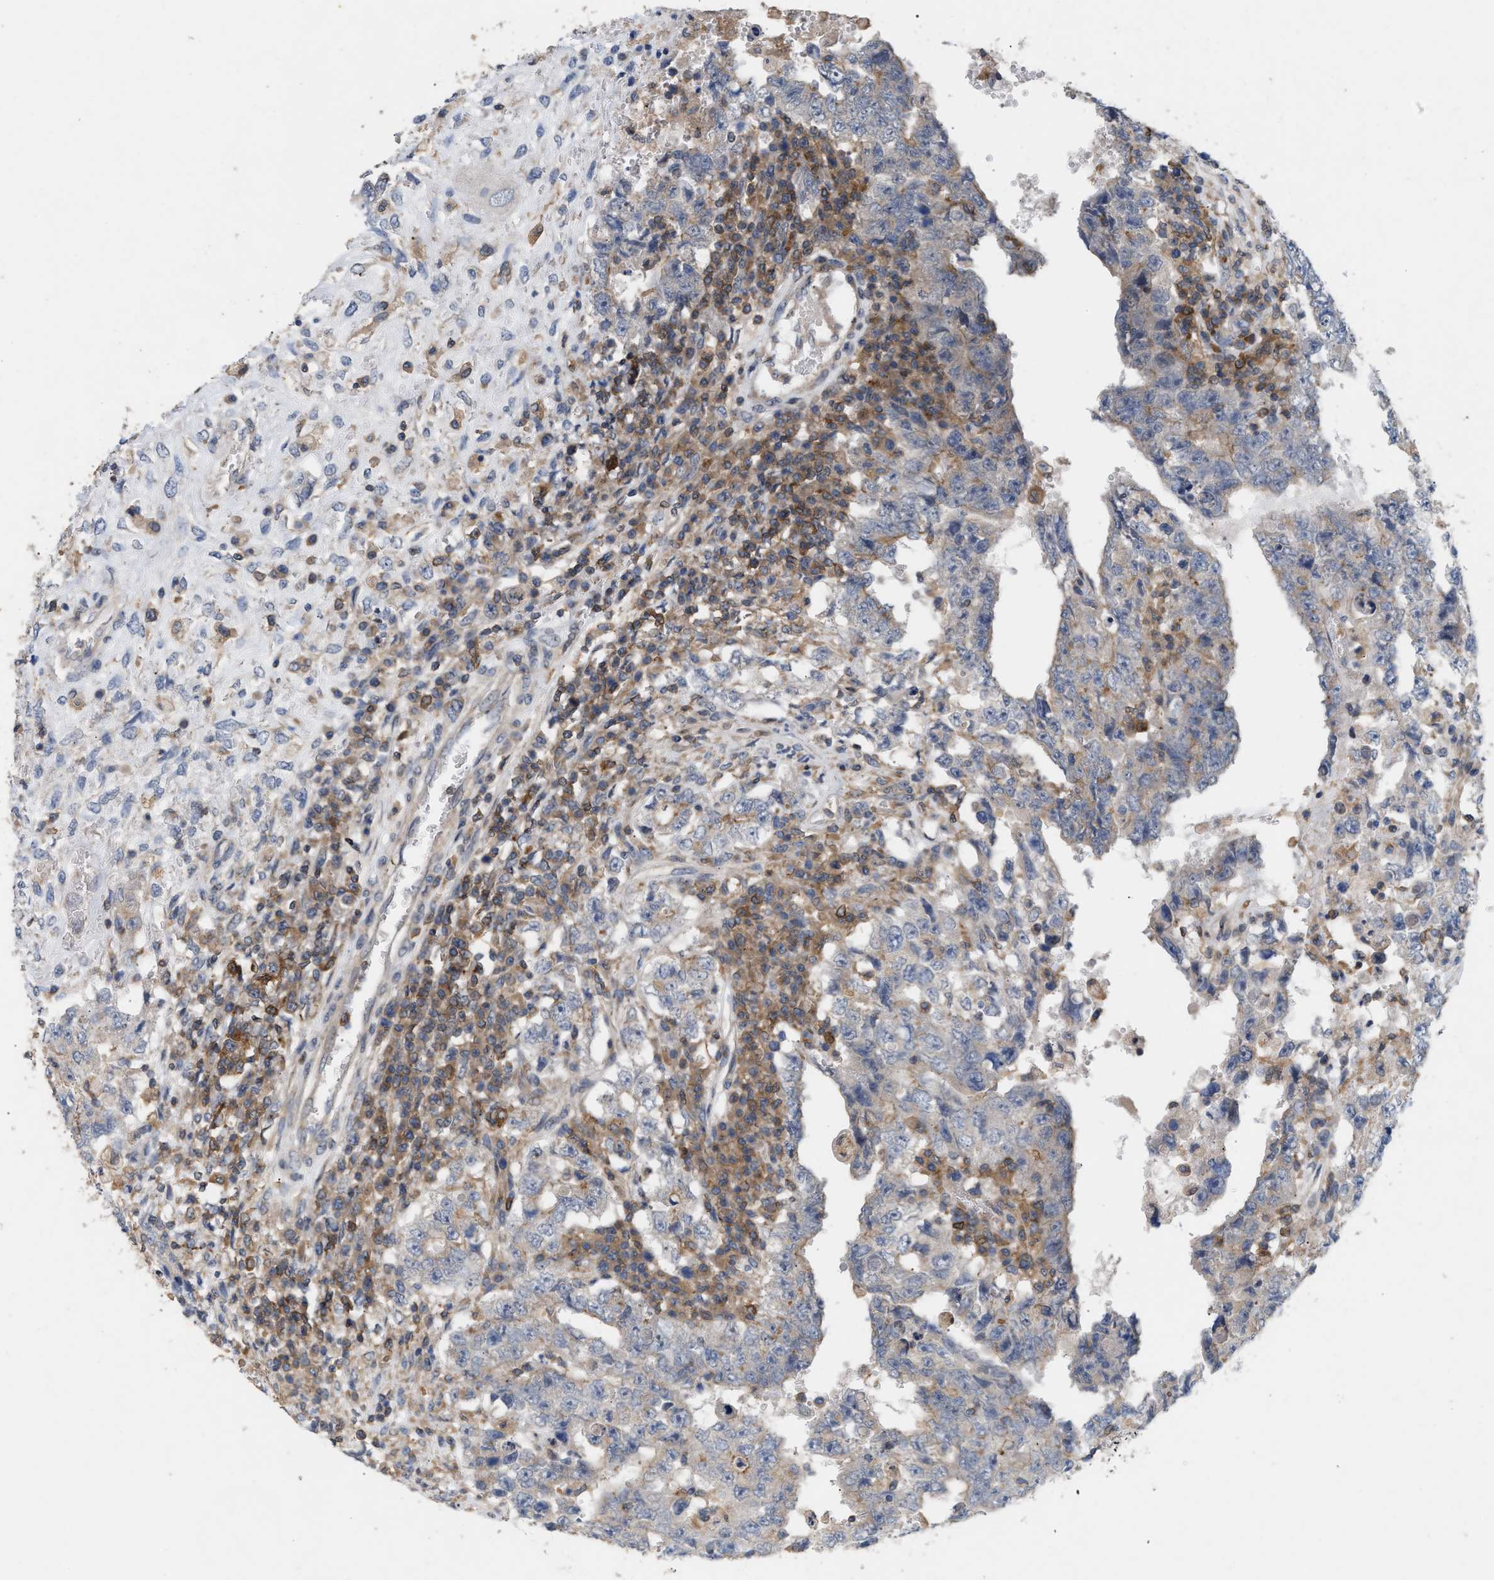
{"staining": {"intensity": "negative", "quantity": "none", "location": "none"}, "tissue": "testis cancer", "cell_type": "Tumor cells", "image_type": "cancer", "snomed": [{"axis": "morphology", "description": "Carcinoma, Embryonal, NOS"}, {"axis": "topography", "description": "Testis"}], "caption": "Immunohistochemistry of embryonal carcinoma (testis) exhibits no staining in tumor cells.", "gene": "DBNL", "patient": {"sex": "male", "age": 26}}